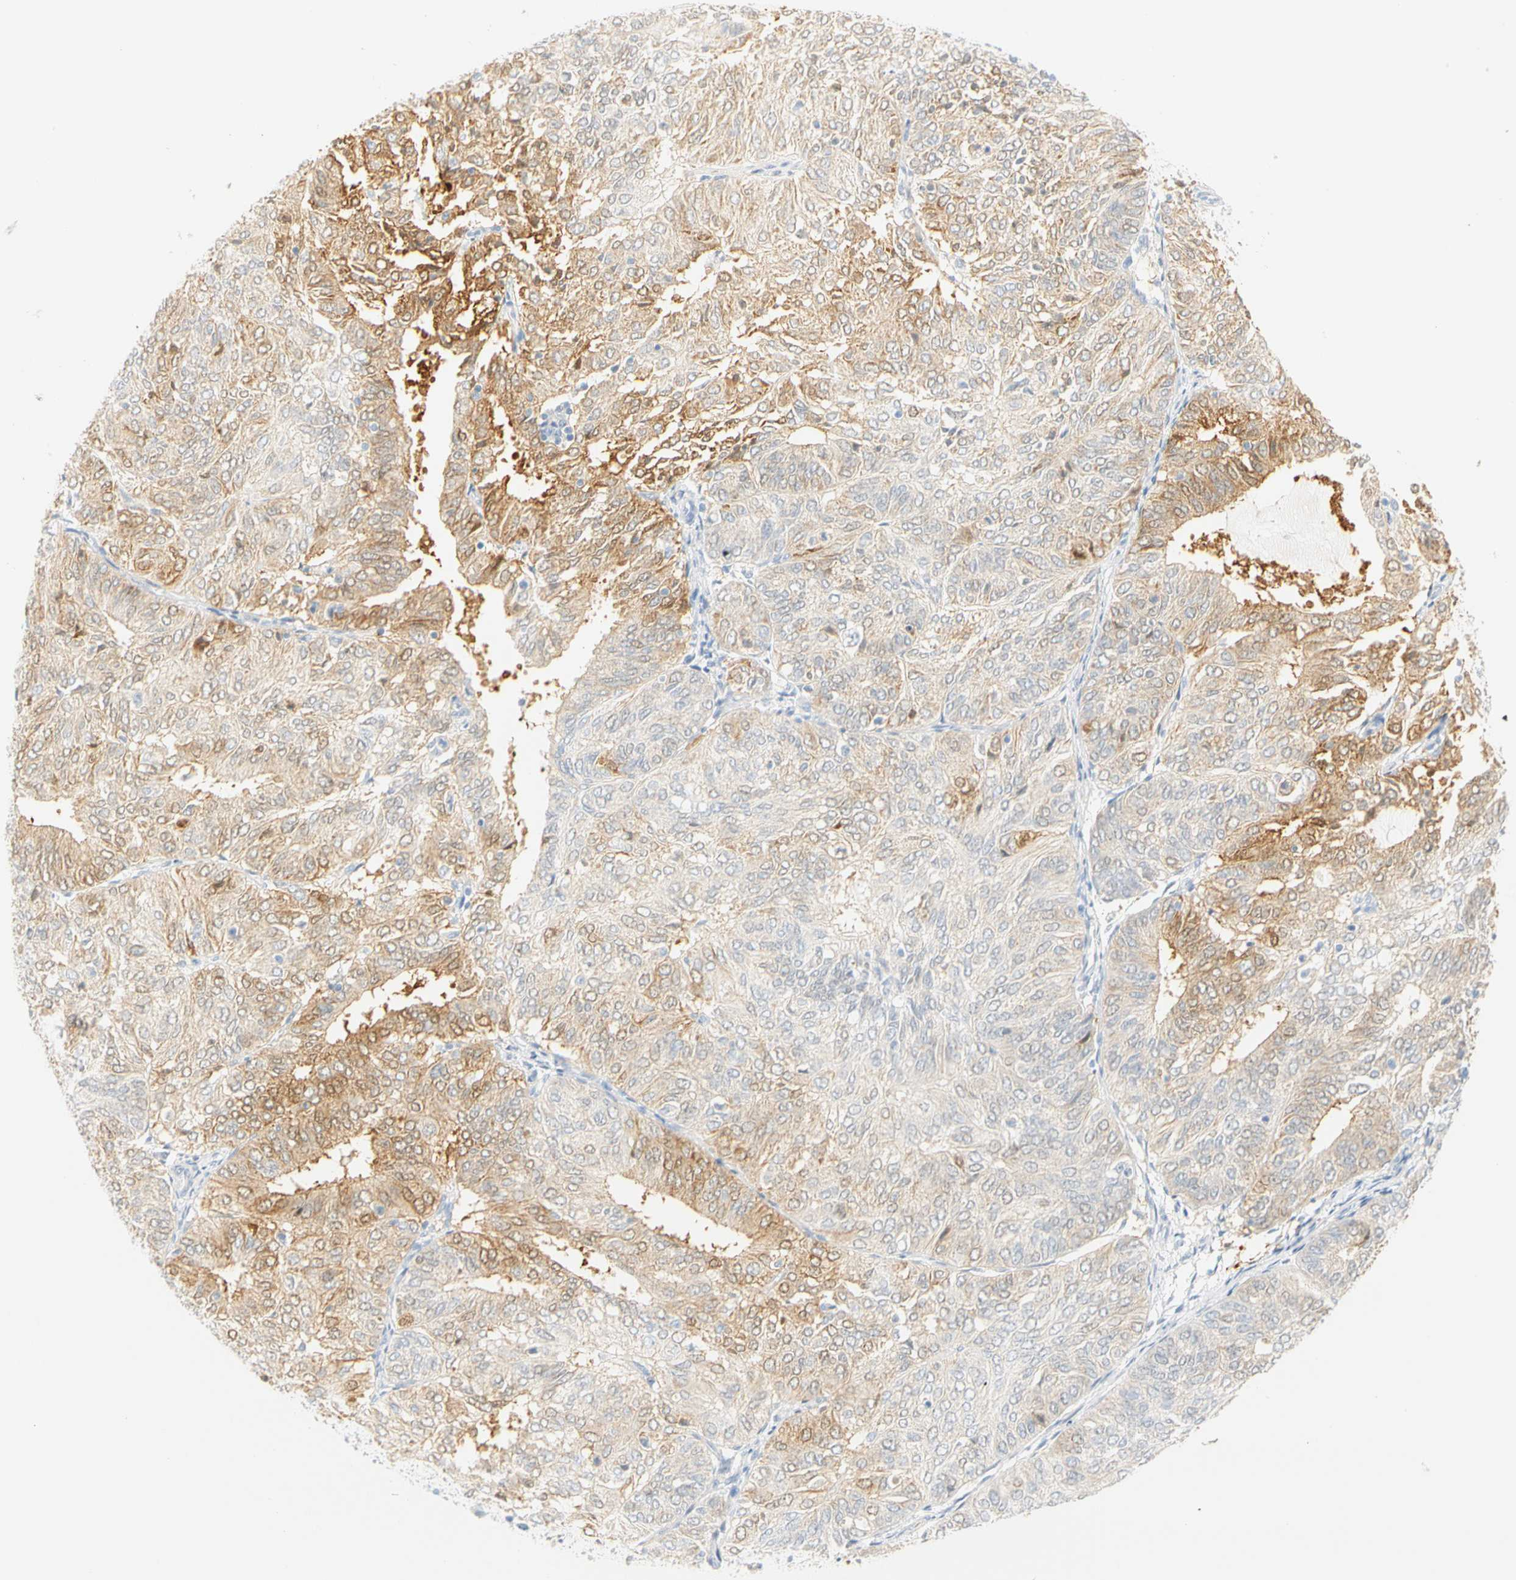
{"staining": {"intensity": "weak", "quantity": ">75%", "location": "cytoplasmic/membranous"}, "tissue": "endometrial cancer", "cell_type": "Tumor cells", "image_type": "cancer", "snomed": [{"axis": "morphology", "description": "Adenocarcinoma, NOS"}, {"axis": "topography", "description": "Uterus"}], "caption": "Brown immunohistochemical staining in human adenocarcinoma (endometrial) exhibits weak cytoplasmic/membranous staining in approximately >75% of tumor cells.", "gene": "SELENBP1", "patient": {"sex": "female", "age": 60}}